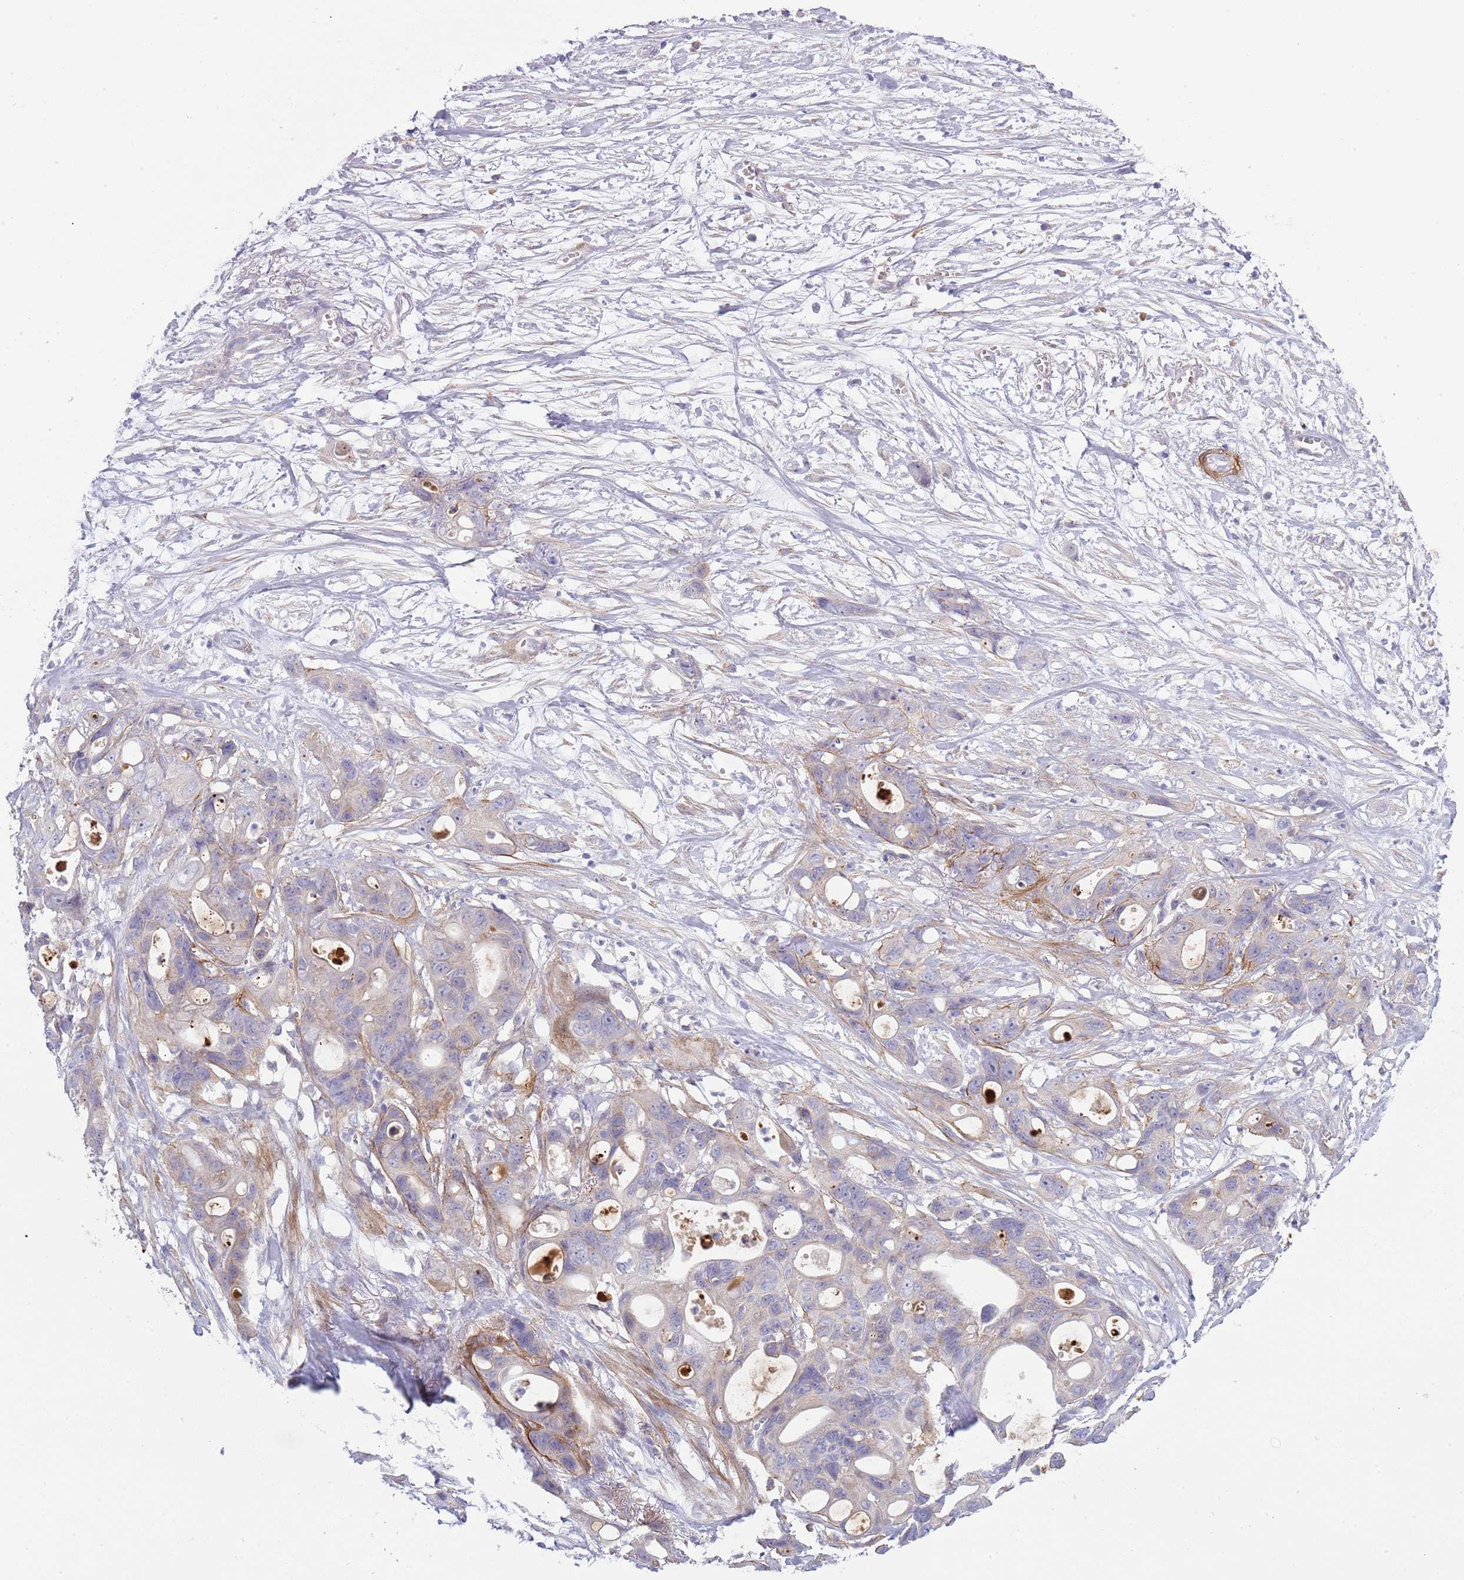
{"staining": {"intensity": "negative", "quantity": "none", "location": "none"}, "tissue": "ovarian cancer", "cell_type": "Tumor cells", "image_type": "cancer", "snomed": [{"axis": "morphology", "description": "Cystadenocarcinoma, mucinous, NOS"}, {"axis": "topography", "description": "Ovary"}], "caption": "Mucinous cystadenocarcinoma (ovarian) was stained to show a protein in brown. There is no significant positivity in tumor cells.", "gene": "TINAGL1", "patient": {"sex": "female", "age": 70}}